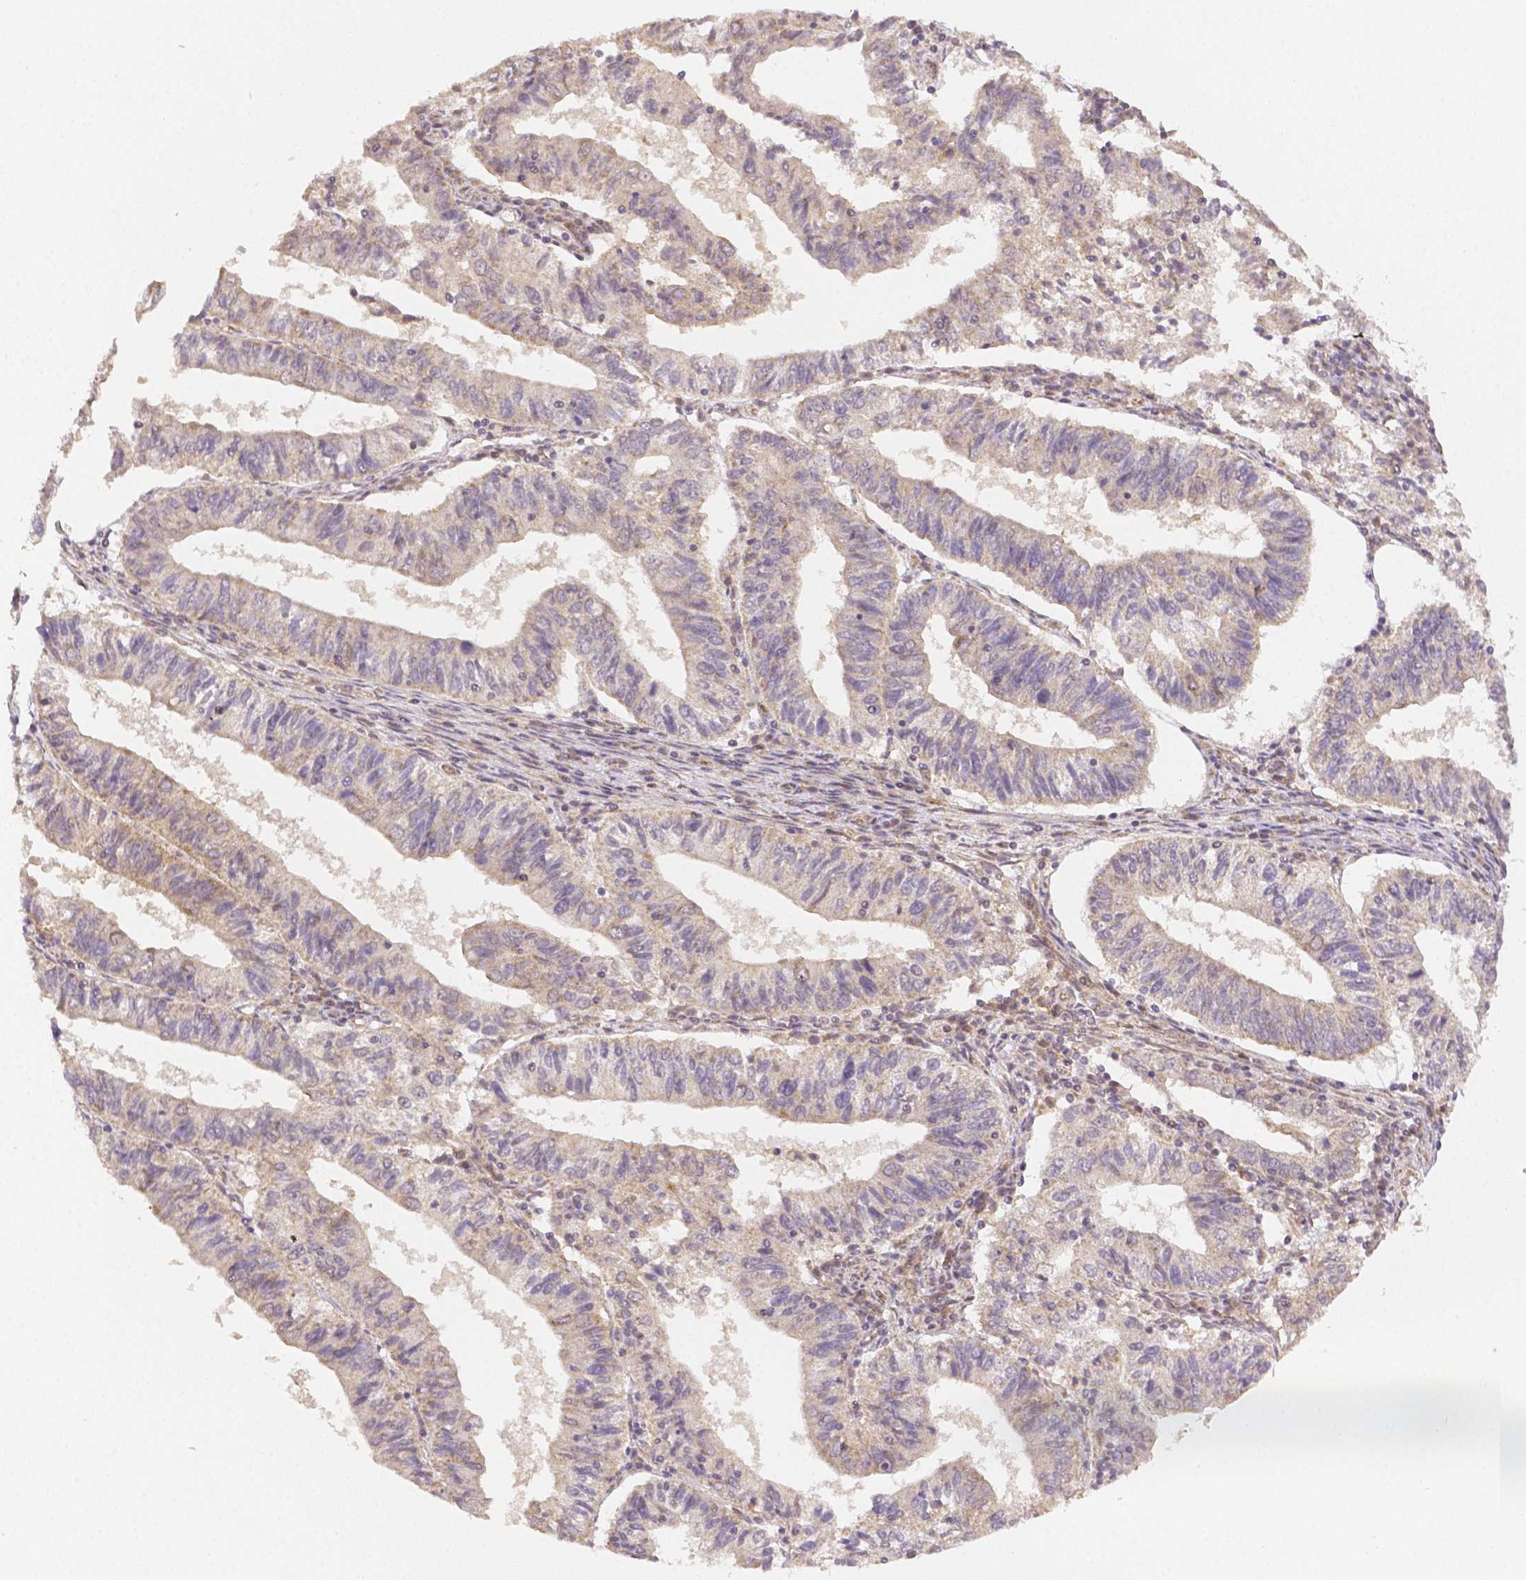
{"staining": {"intensity": "weak", "quantity": "<25%", "location": "cytoplasmic/membranous"}, "tissue": "endometrial cancer", "cell_type": "Tumor cells", "image_type": "cancer", "snomed": [{"axis": "morphology", "description": "Adenocarcinoma, NOS"}, {"axis": "topography", "description": "Endometrium"}], "caption": "Immunohistochemical staining of endometrial adenocarcinoma shows no significant staining in tumor cells.", "gene": "RHOT1", "patient": {"sex": "female", "age": 82}}